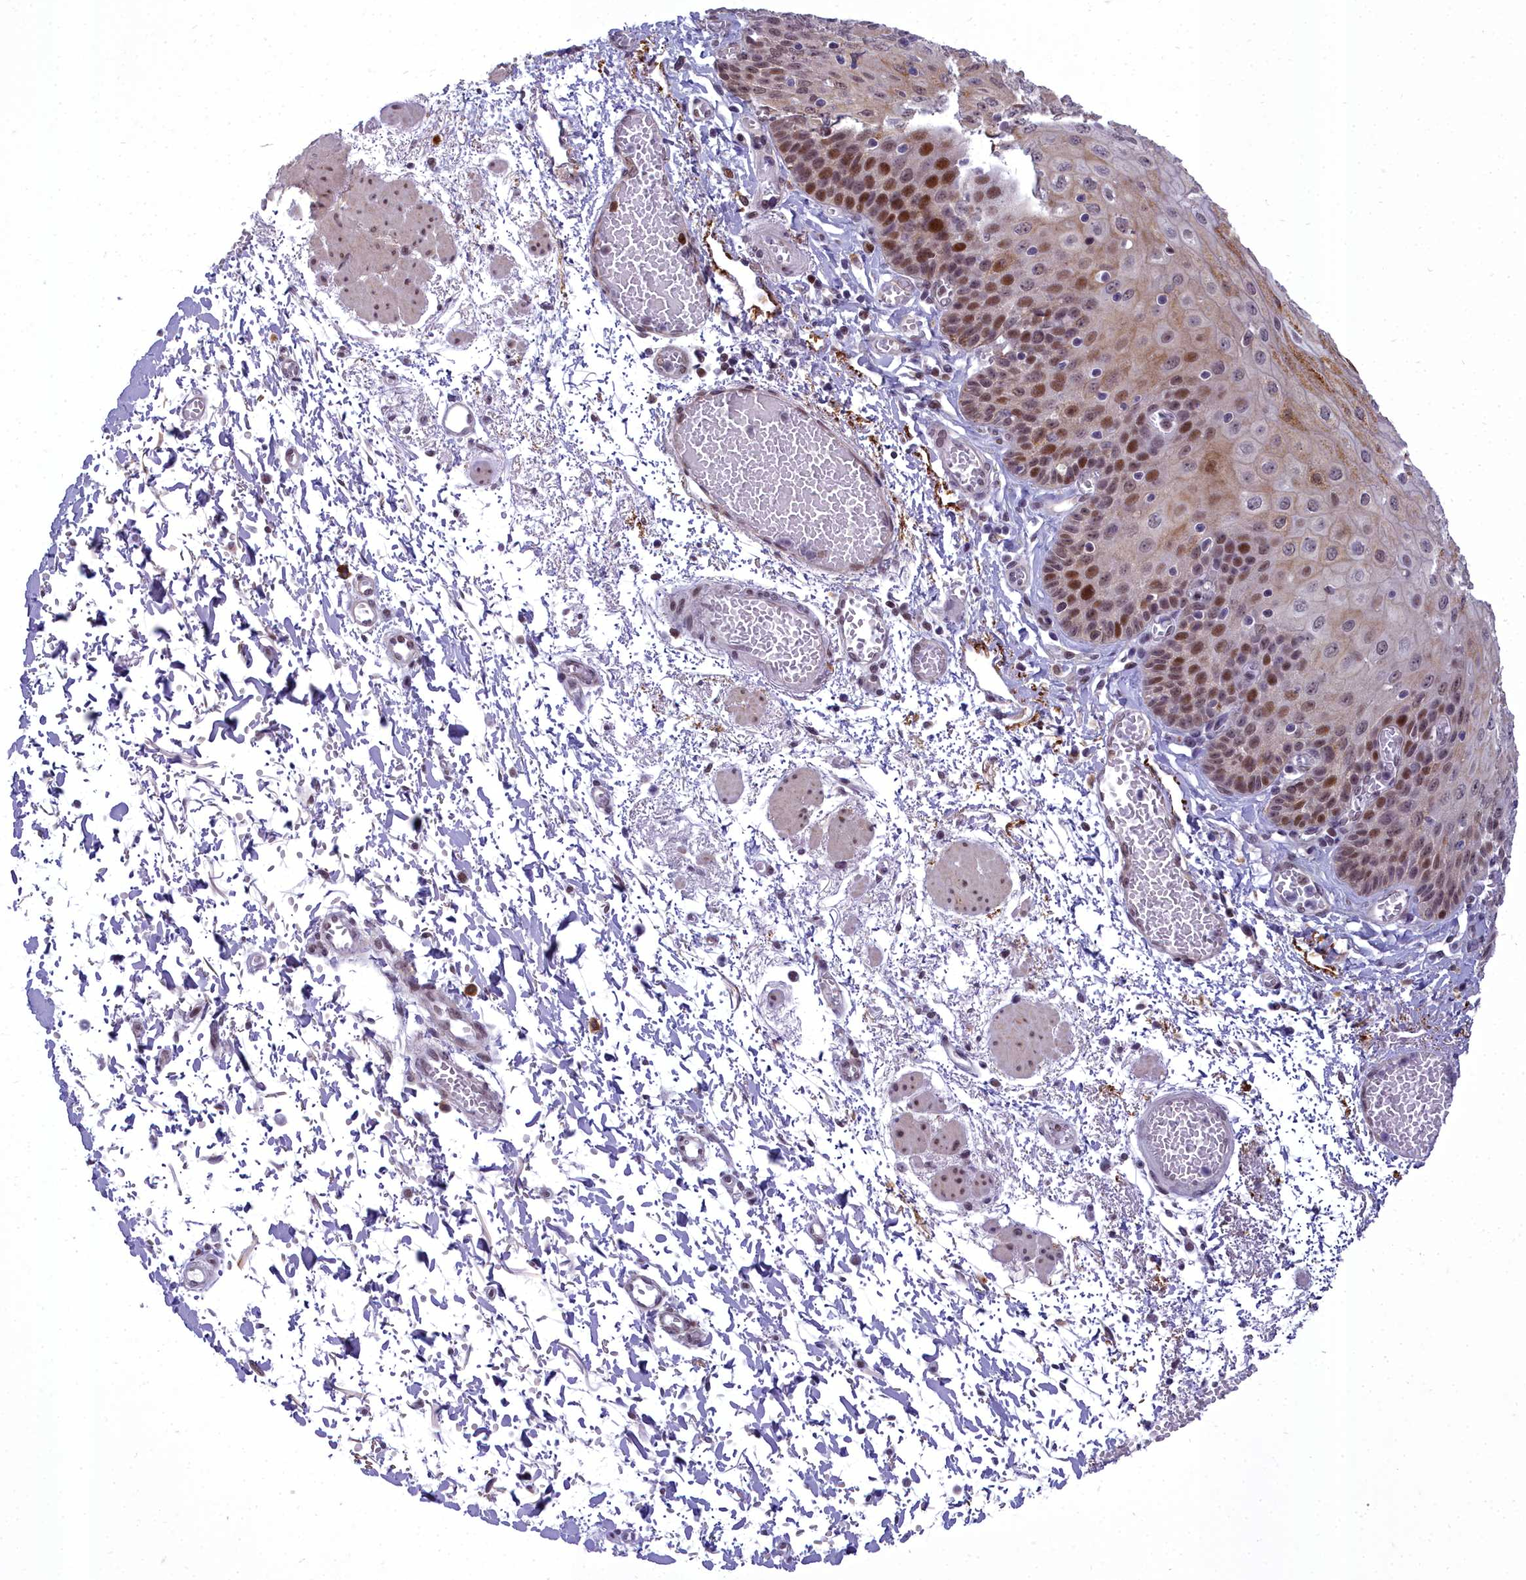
{"staining": {"intensity": "moderate", "quantity": "<25%", "location": "cytoplasmic/membranous,nuclear"}, "tissue": "esophagus", "cell_type": "Squamous epithelial cells", "image_type": "normal", "snomed": [{"axis": "morphology", "description": "Normal tissue, NOS"}, {"axis": "topography", "description": "Esophagus"}], "caption": "This is an image of IHC staining of normal esophagus, which shows moderate positivity in the cytoplasmic/membranous,nuclear of squamous epithelial cells.", "gene": "CEACAM19", "patient": {"sex": "male", "age": 81}}